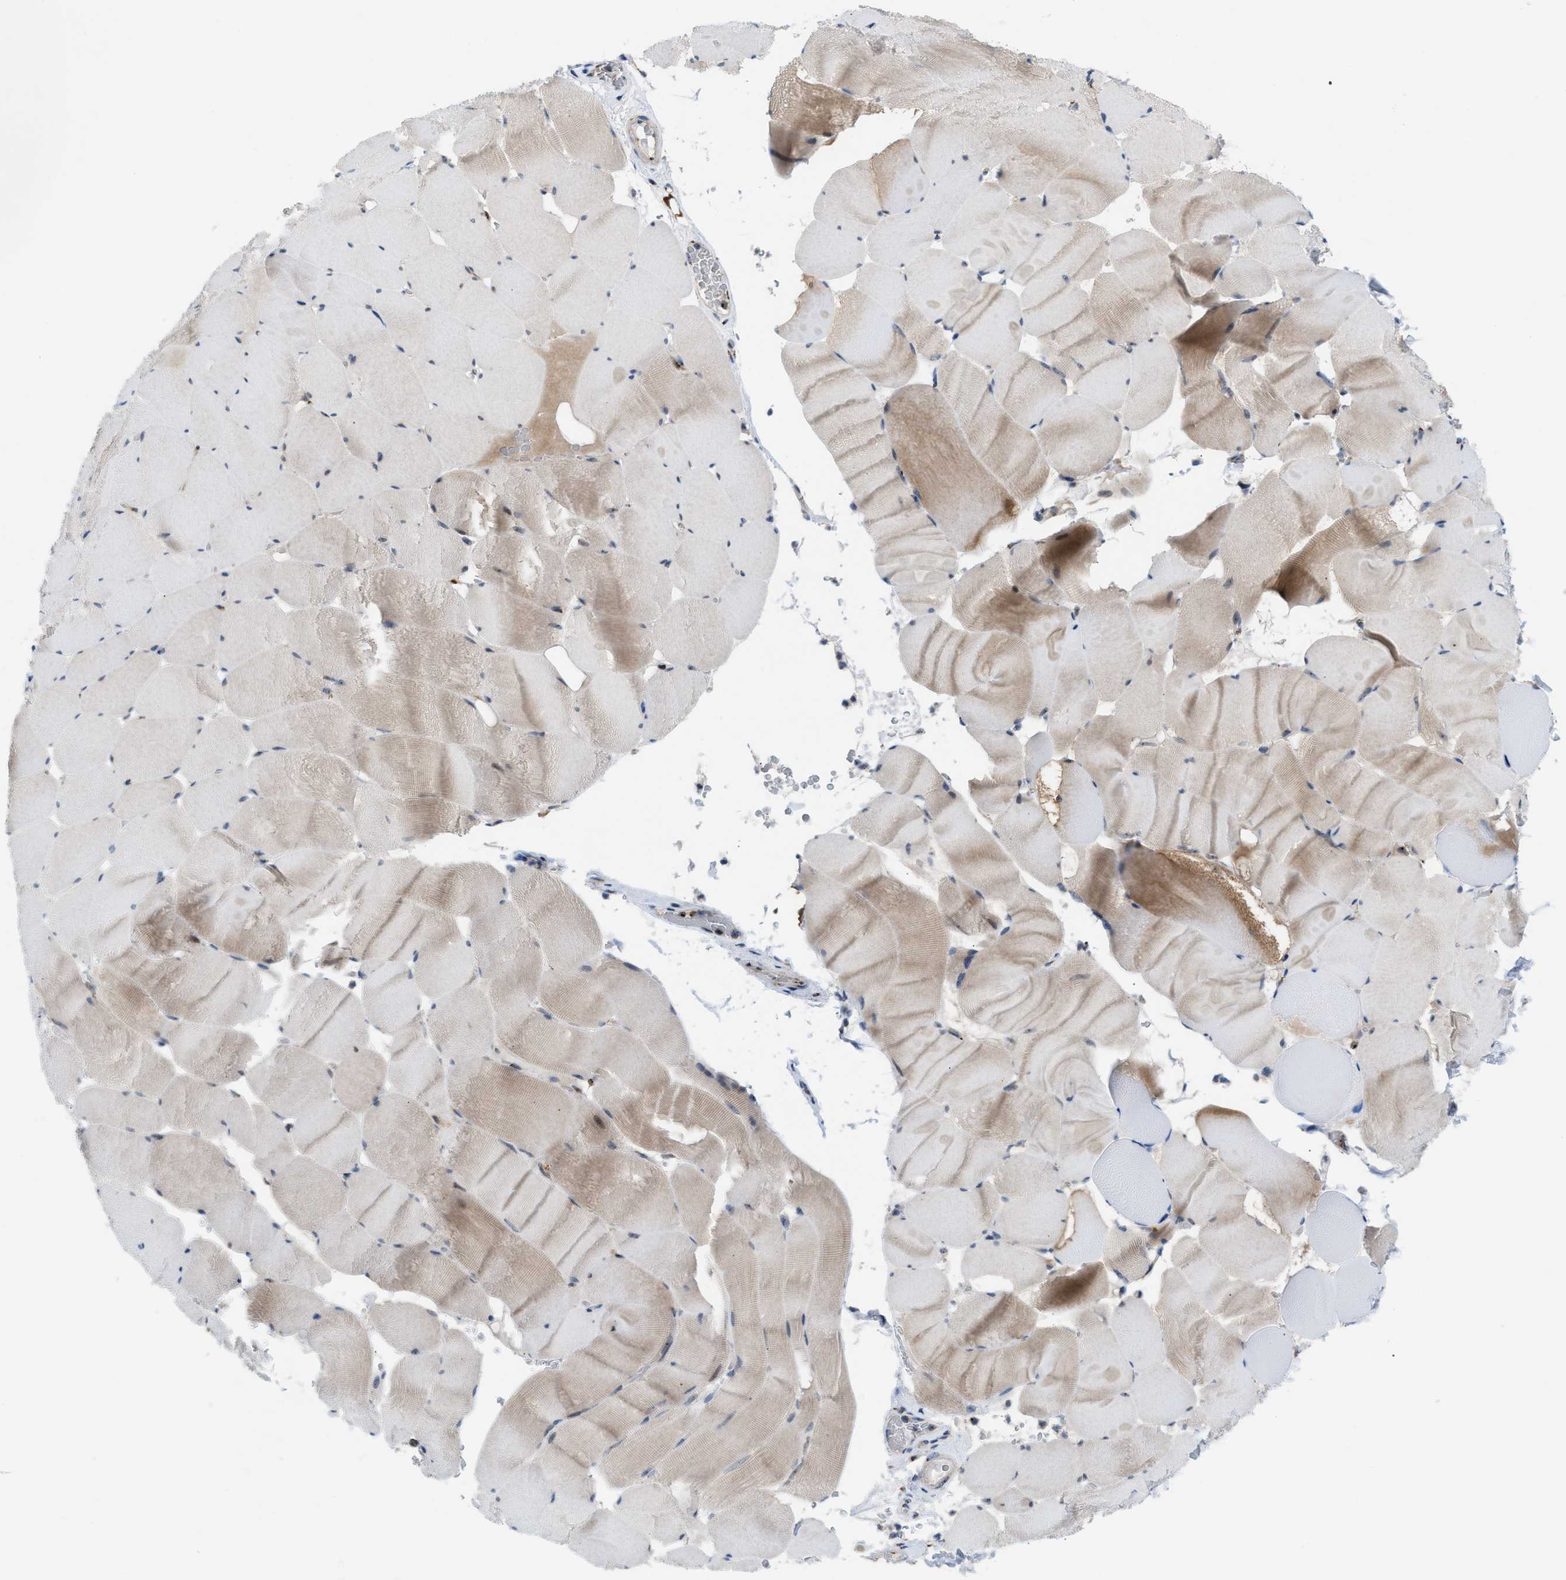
{"staining": {"intensity": "moderate", "quantity": "<25%", "location": "cytoplasmic/membranous"}, "tissue": "skeletal muscle", "cell_type": "Myocytes", "image_type": "normal", "snomed": [{"axis": "morphology", "description": "Normal tissue, NOS"}, {"axis": "topography", "description": "Skeletal muscle"}], "caption": "Immunohistochemical staining of benign skeletal muscle shows low levels of moderate cytoplasmic/membranous expression in approximately <25% of myocytes. The protein is stained brown, and the nuclei are stained in blue (DAB (3,3'-diaminobenzidine) IHC with brightfield microscopy, high magnification).", "gene": "SLC38A10", "patient": {"sex": "male", "age": 62}}